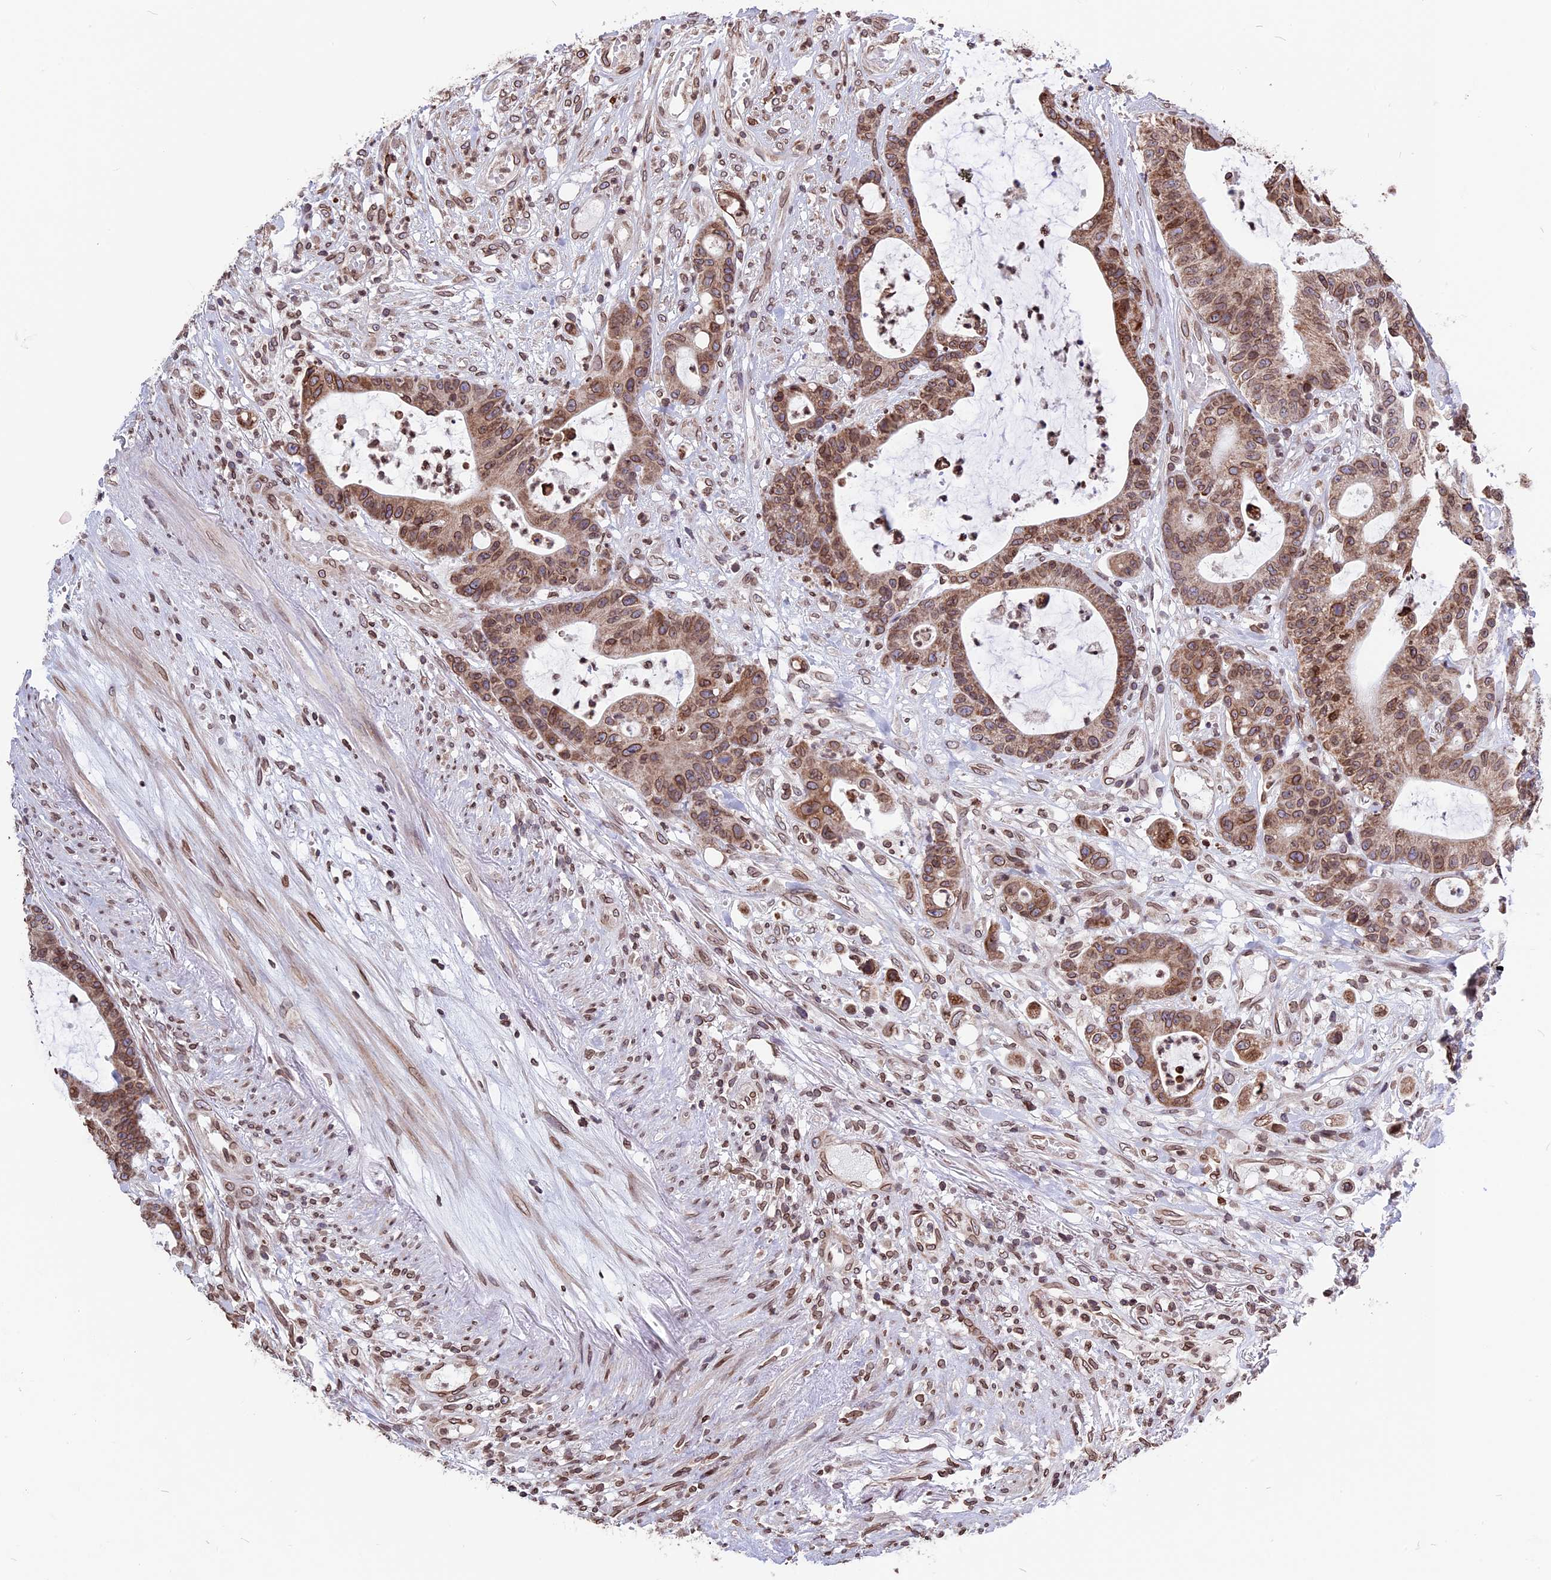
{"staining": {"intensity": "moderate", "quantity": ">75%", "location": "cytoplasmic/membranous,nuclear"}, "tissue": "colorectal cancer", "cell_type": "Tumor cells", "image_type": "cancer", "snomed": [{"axis": "morphology", "description": "Adenocarcinoma, NOS"}, {"axis": "topography", "description": "Colon"}], "caption": "There is medium levels of moderate cytoplasmic/membranous and nuclear staining in tumor cells of colorectal adenocarcinoma, as demonstrated by immunohistochemical staining (brown color).", "gene": "PTCHD4", "patient": {"sex": "female", "age": 84}}